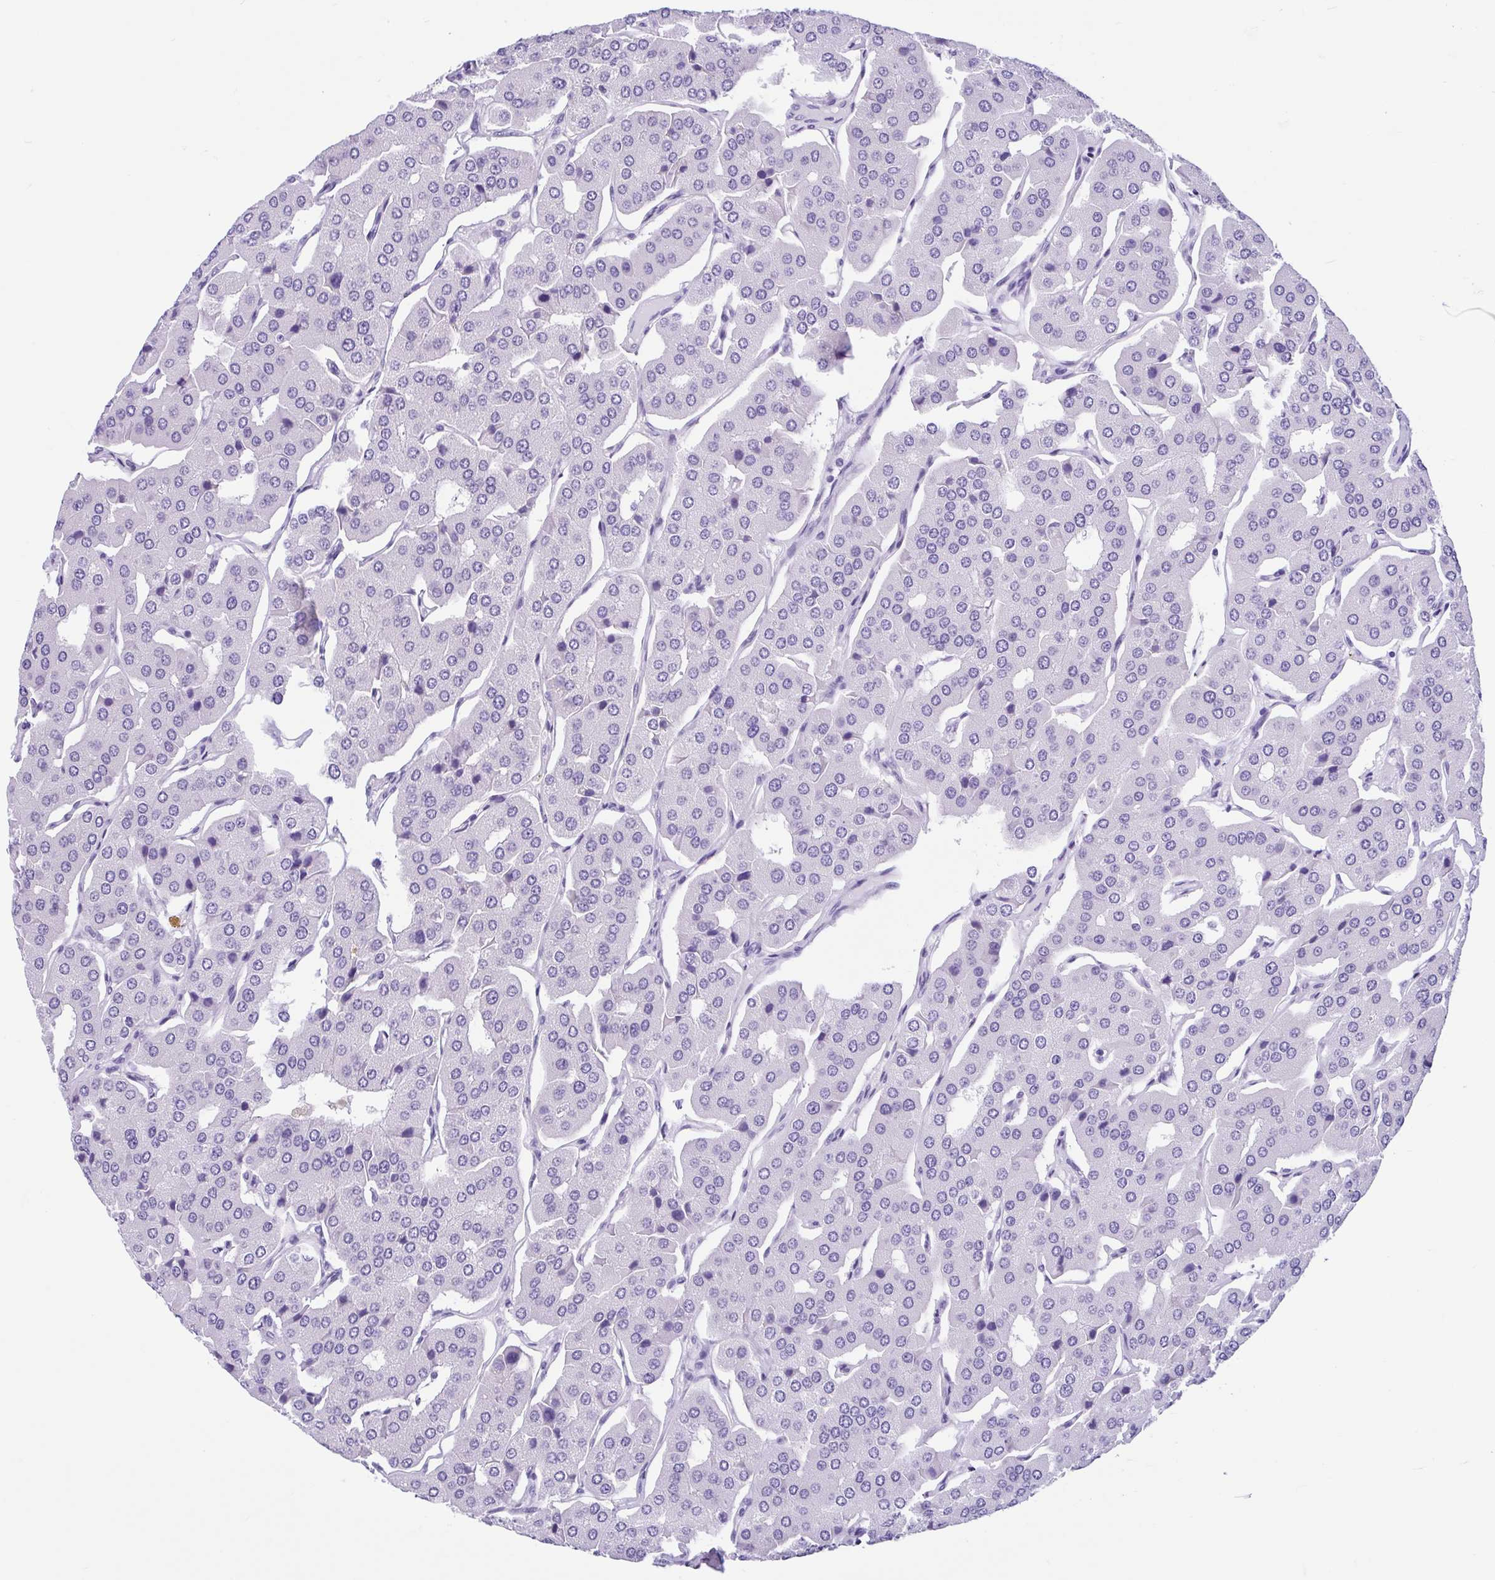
{"staining": {"intensity": "negative", "quantity": "none", "location": "none"}, "tissue": "parathyroid gland", "cell_type": "Glandular cells", "image_type": "normal", "snomed": [{"axis": "morphology", "description": "Normal tissue, NOS"}, {"axis": "morphology", "description": "Adenoma, NOS"}, {"axis": "topography", "description": "Parathyroid gland"}], "caption": "Immunohistochemistry (IHC) of normal parathyroid gland demonstrates no staining in glandular cells. (DAB immunohistochemistry visualized using brightfield microscopy, high magnification).", "gene": "ENSG00000274792", "patient": {"sex": "female", "age": 86}}